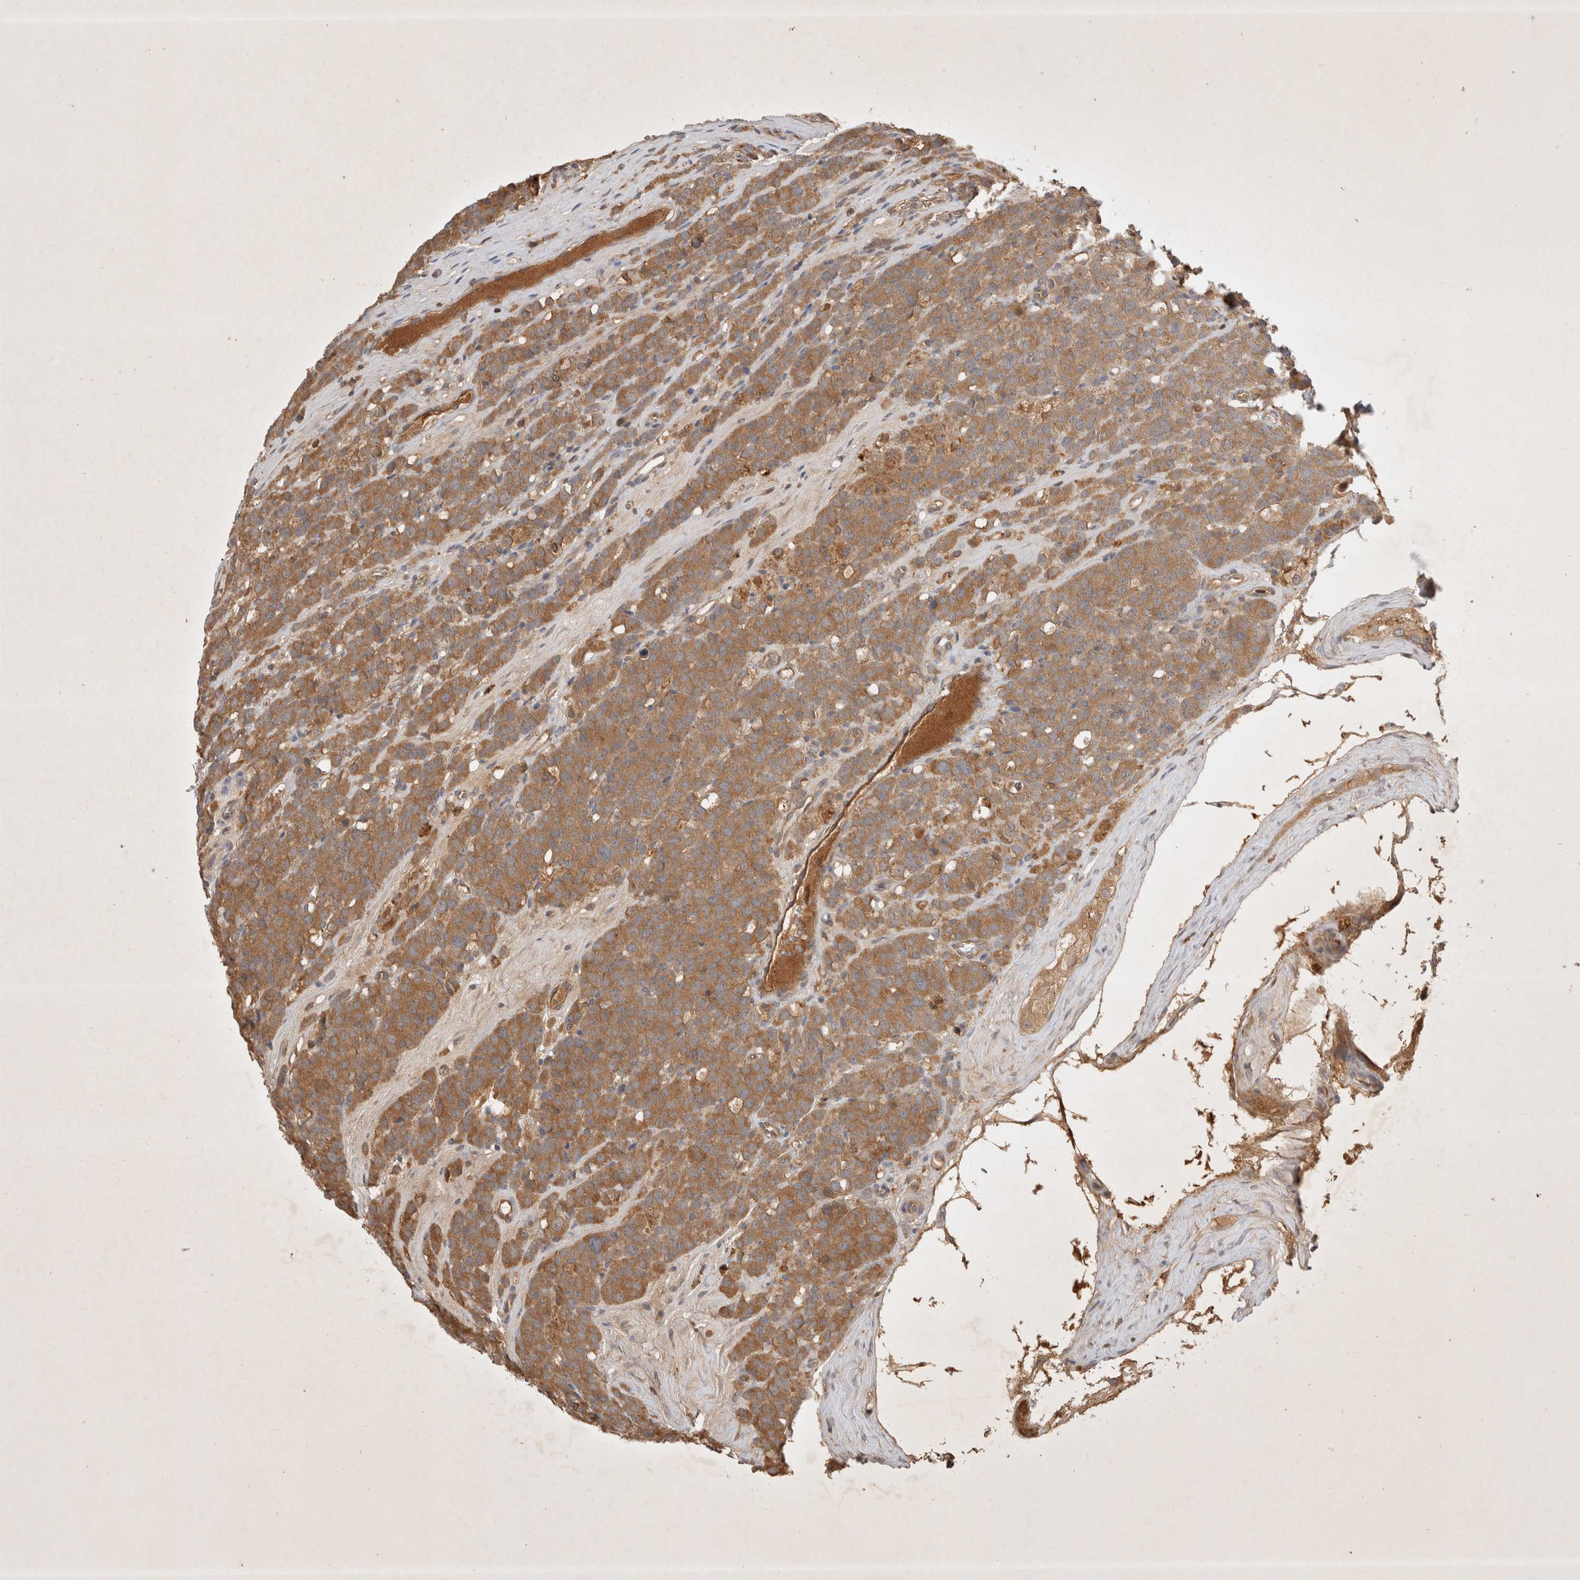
{"staining": {"intensity": "moderate", "quantity": ">75%", "location": "cytoplasmic/membranous"}, "tissue": "testis cancer", "cell_type": "Tumor cells", "image_type": "cancer", "snomed": [{"axis": "morphology", "description": "Seminoma, NOS"}, {"axis": "topography", "description": "Testis"}], "caption": "Tumor cells show medium levels of moderate cytoplasmic/membranous positivity in about >75% of cells in human testis cancer (seminoma). The protein is stained brown, and the nuclei are stained in blue (DAB (3,3'-diaminobenzidine) IHC with brightfield microscopy, high magnification).", "gene": "YES1", "patient": {"sex": "male", "age": 71}}